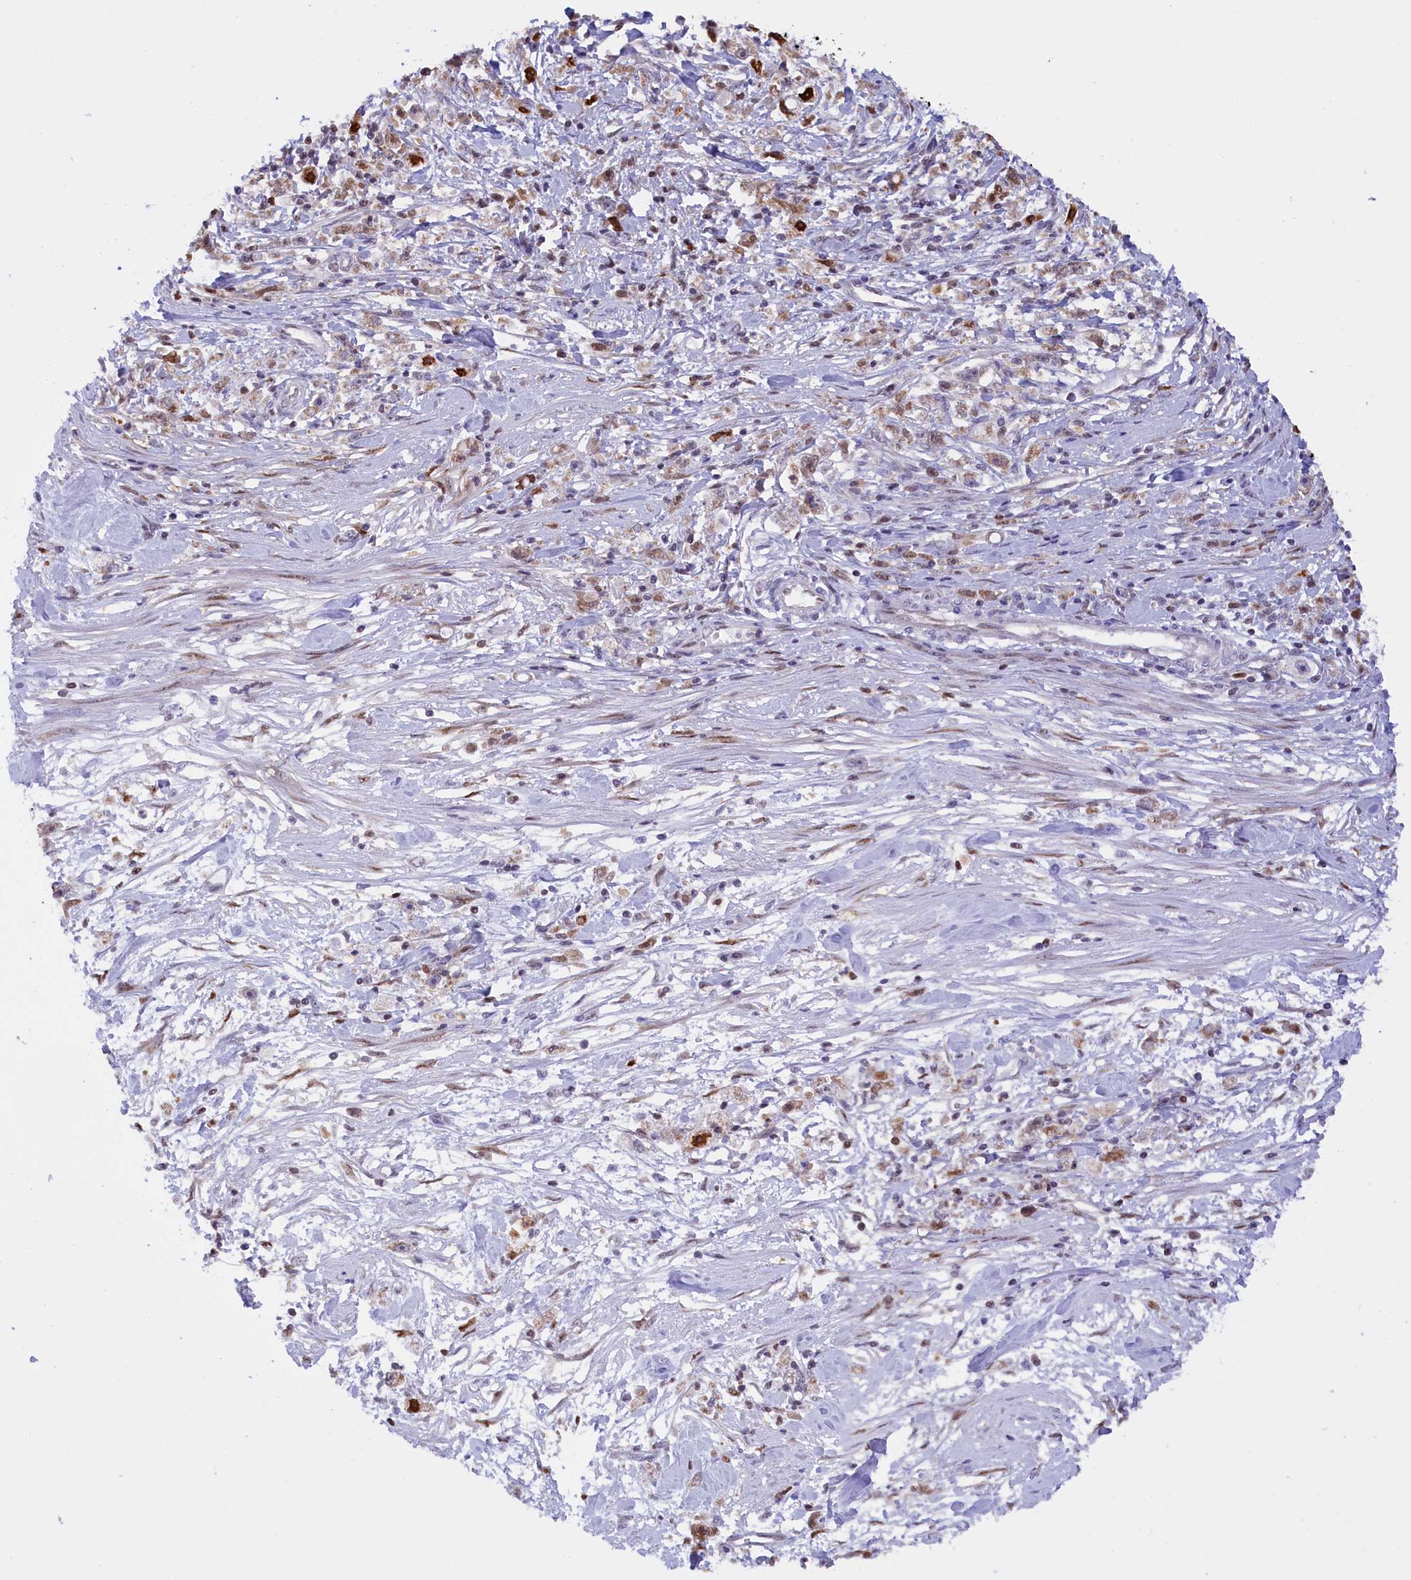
{"staining": {"intensity": "moderate", "quantity": ">75%", "location": "nuclear"}, "tissue": "stomach cancer", "cell_type": "Tumor cells", "image_type": "cancer", "snomed": [{"axis": "morphology", "description": "Adenocarcinoma, NOS"}, {"axis": "topography", "description": "Stomach"}], "caption": "Adenocarcinoma (stomach) tissue demonstrates moderate nuclear staining in approximately >75% of tumor cells", "gene": "IZUMO2", "patient": {"sex": "female", "age": 59}}